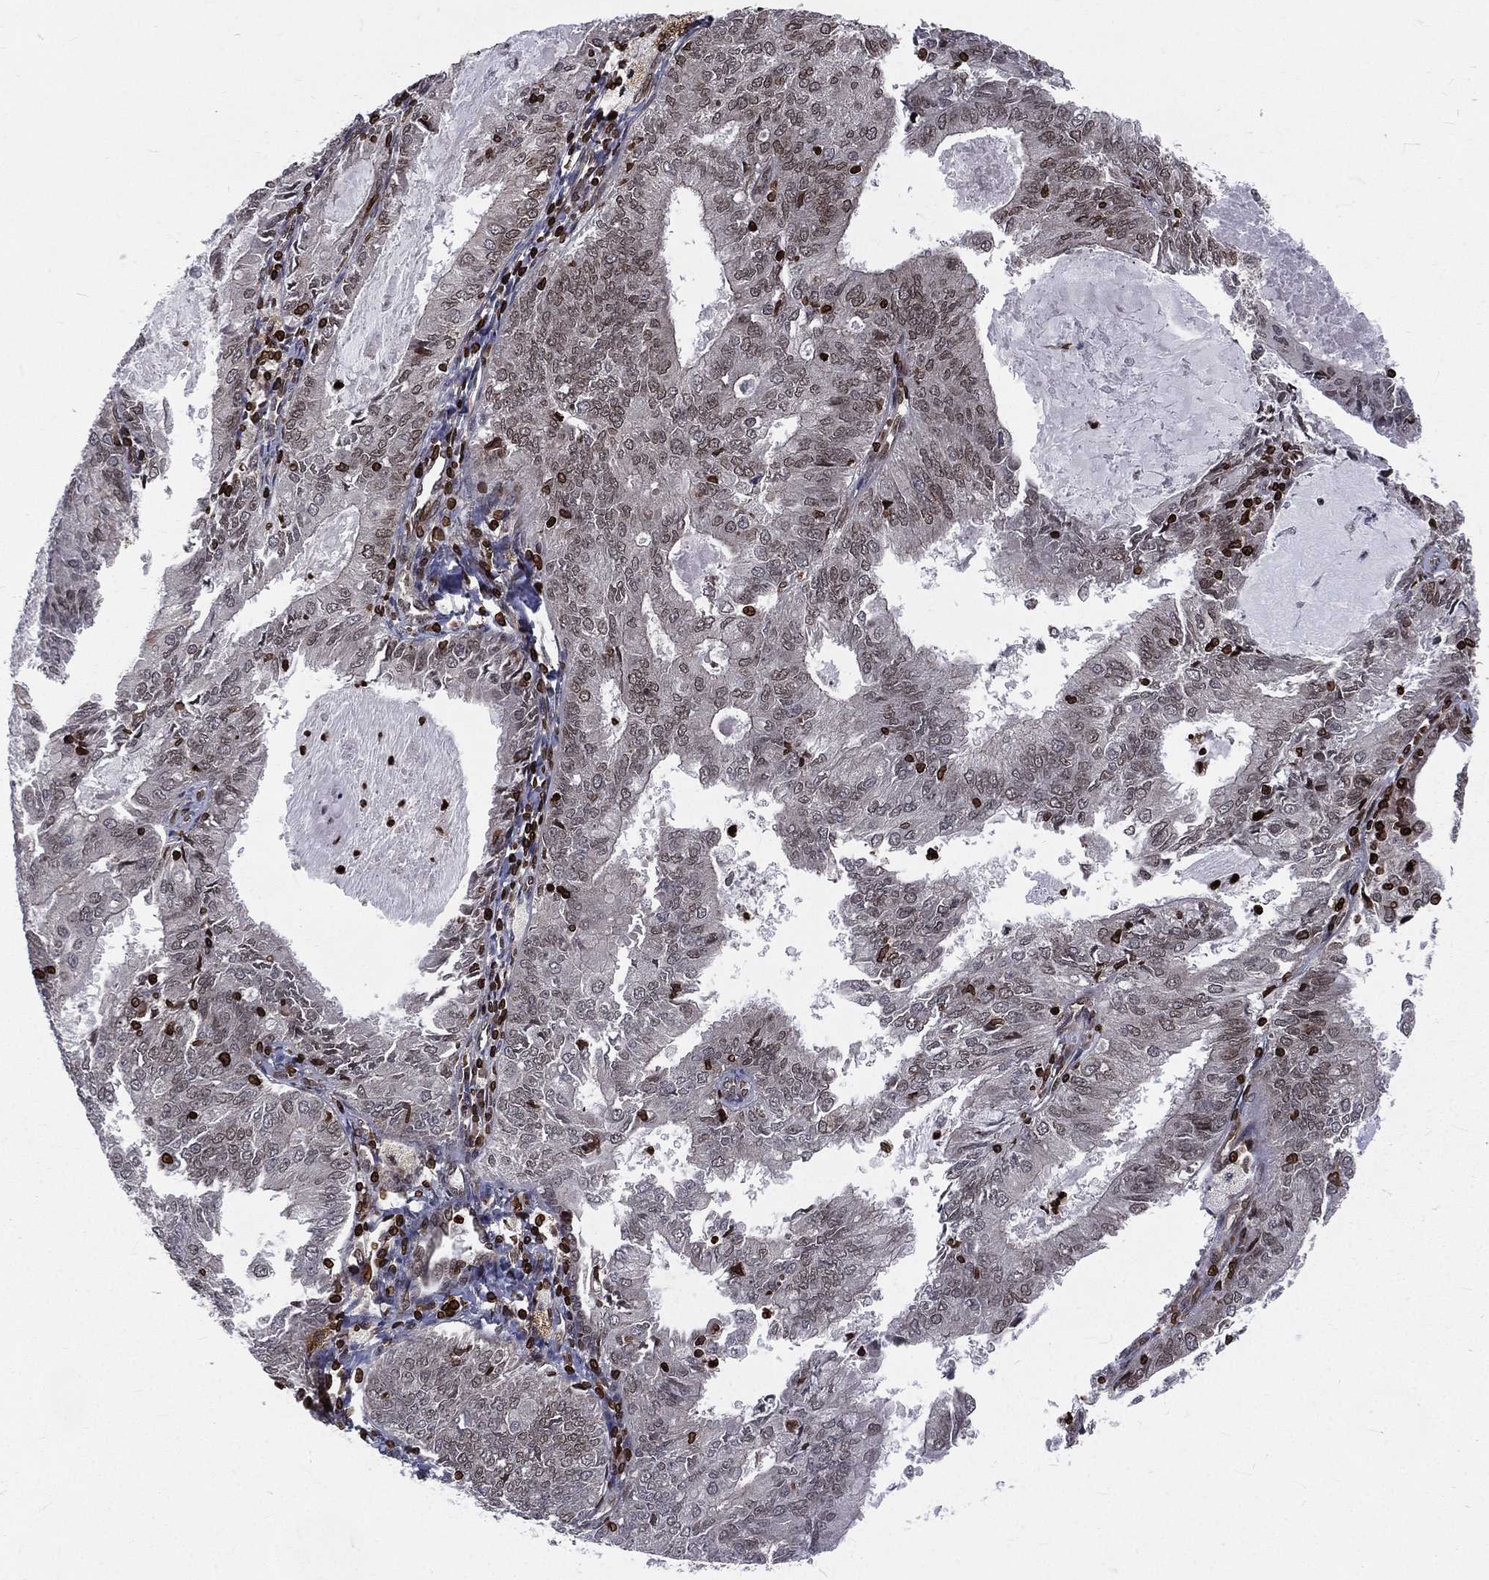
{"staining": {"intensity": "negative", "quantity": "none", "location": "none"}, "tissue": "endometrial cancer", "cell_type": "Tumor cells", "image_type": "cancer", "snomed": [{"axis": "morphology", "description": "Adenocarcinoma, NOS"}, {"axis": "topography", "description": "Endometrium"}], "caption": "A micrograph of human endometrial cancer is negative for staining in tumor cells.", "gene": "LBR", "patient": {"sex": "female", "age": 57}}